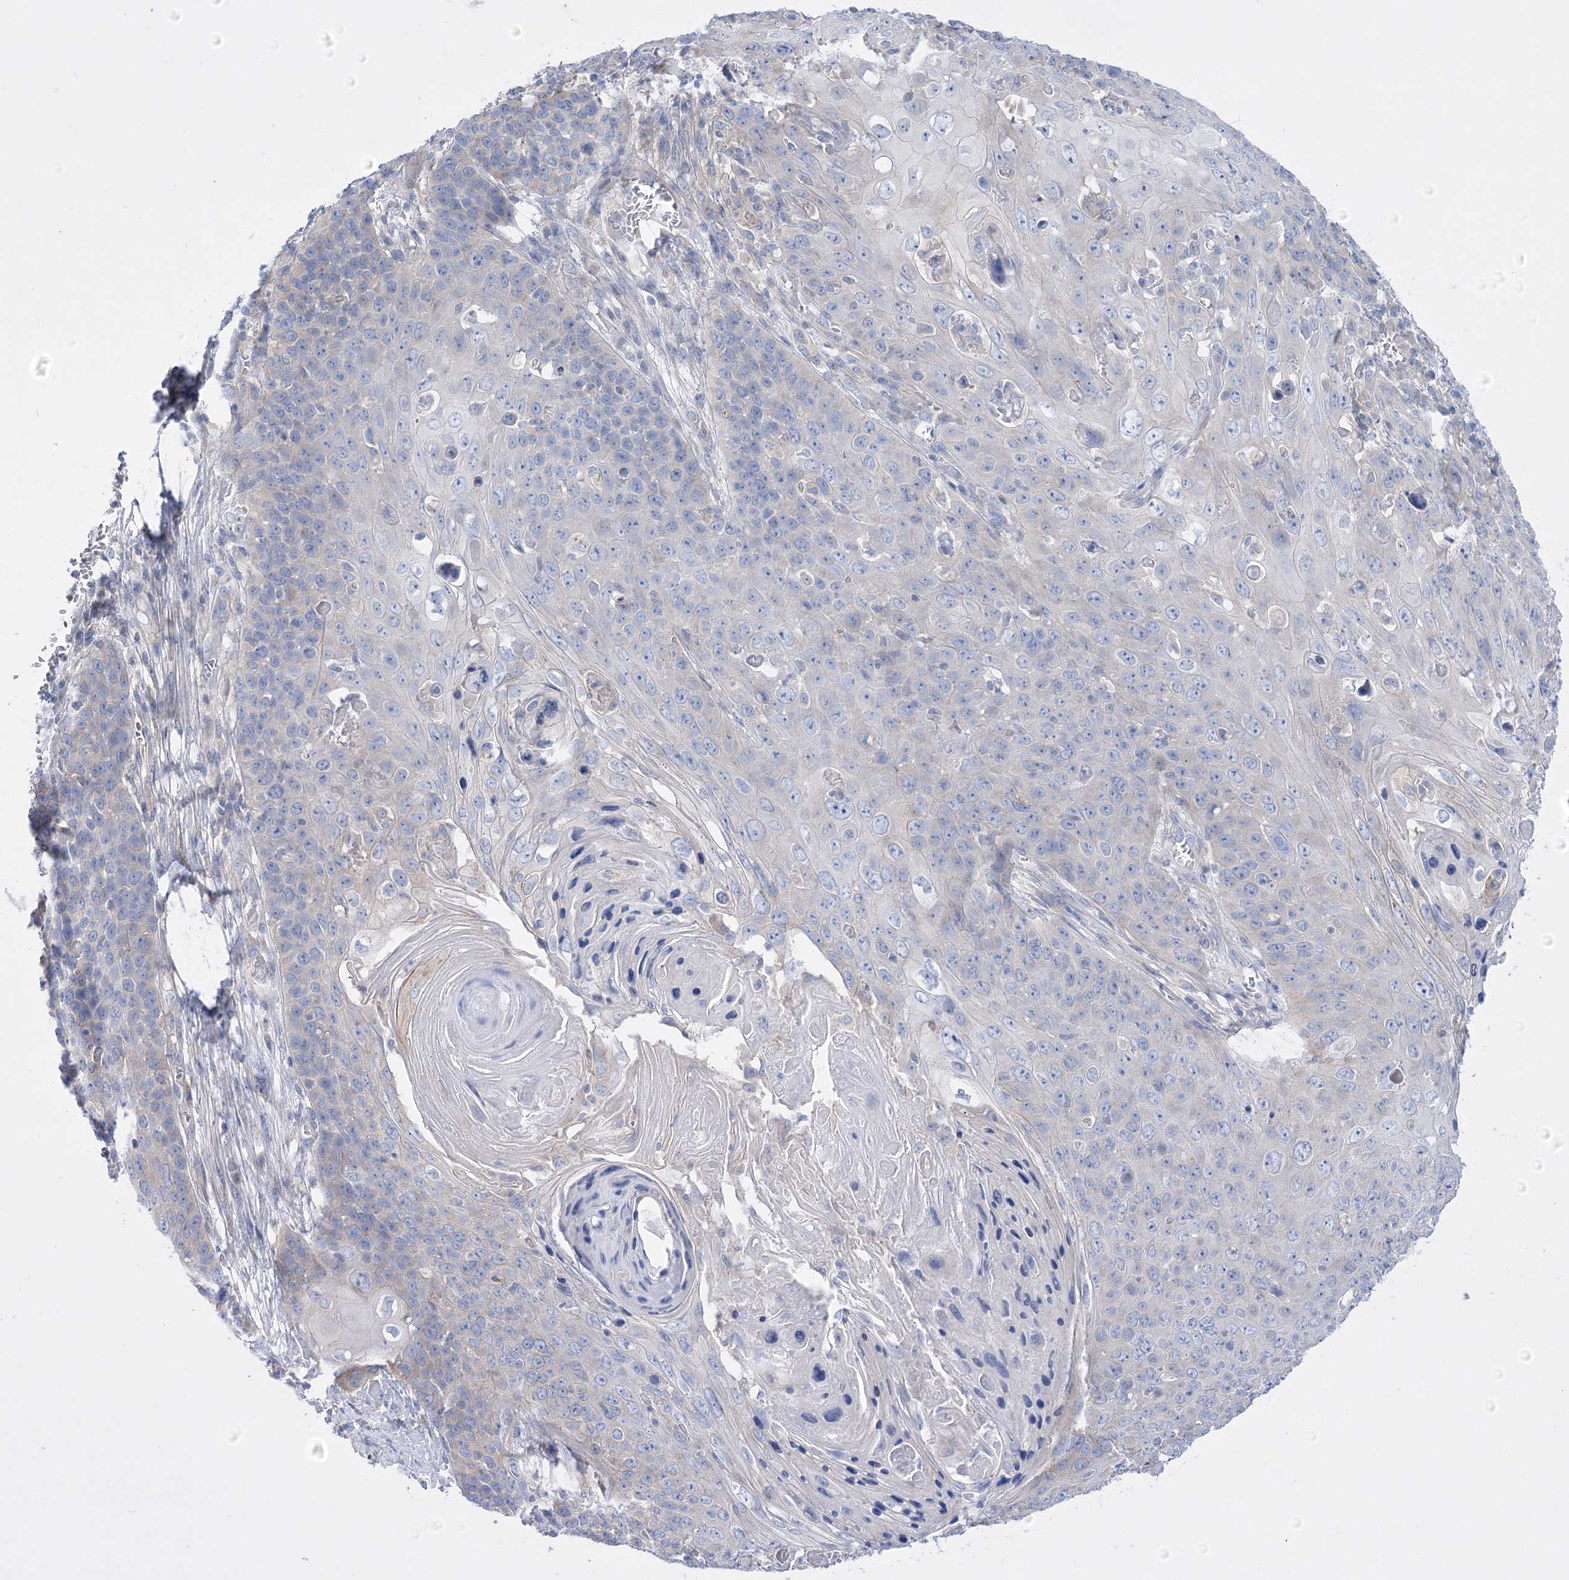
{"staining": {"intensity": "negative", "quantity": "none", "location": "none"}, "tissue": "skin cancer", "cell_type": "Tumor cells", "image_type": "cancer", "snomed": [{"axis": "morphology", "description": "Squamous cell carcinoma, NOS"}, {"axis": "topography", "description": "Skin"}], "caption": "The immunohistochemistry (IHC) micrograph has no significant positivity in tumor cells of squamous cell carcinoma (skin) tissue.", "gene": "LRRC34", "patient": {"sex": "male", "age": 55}}